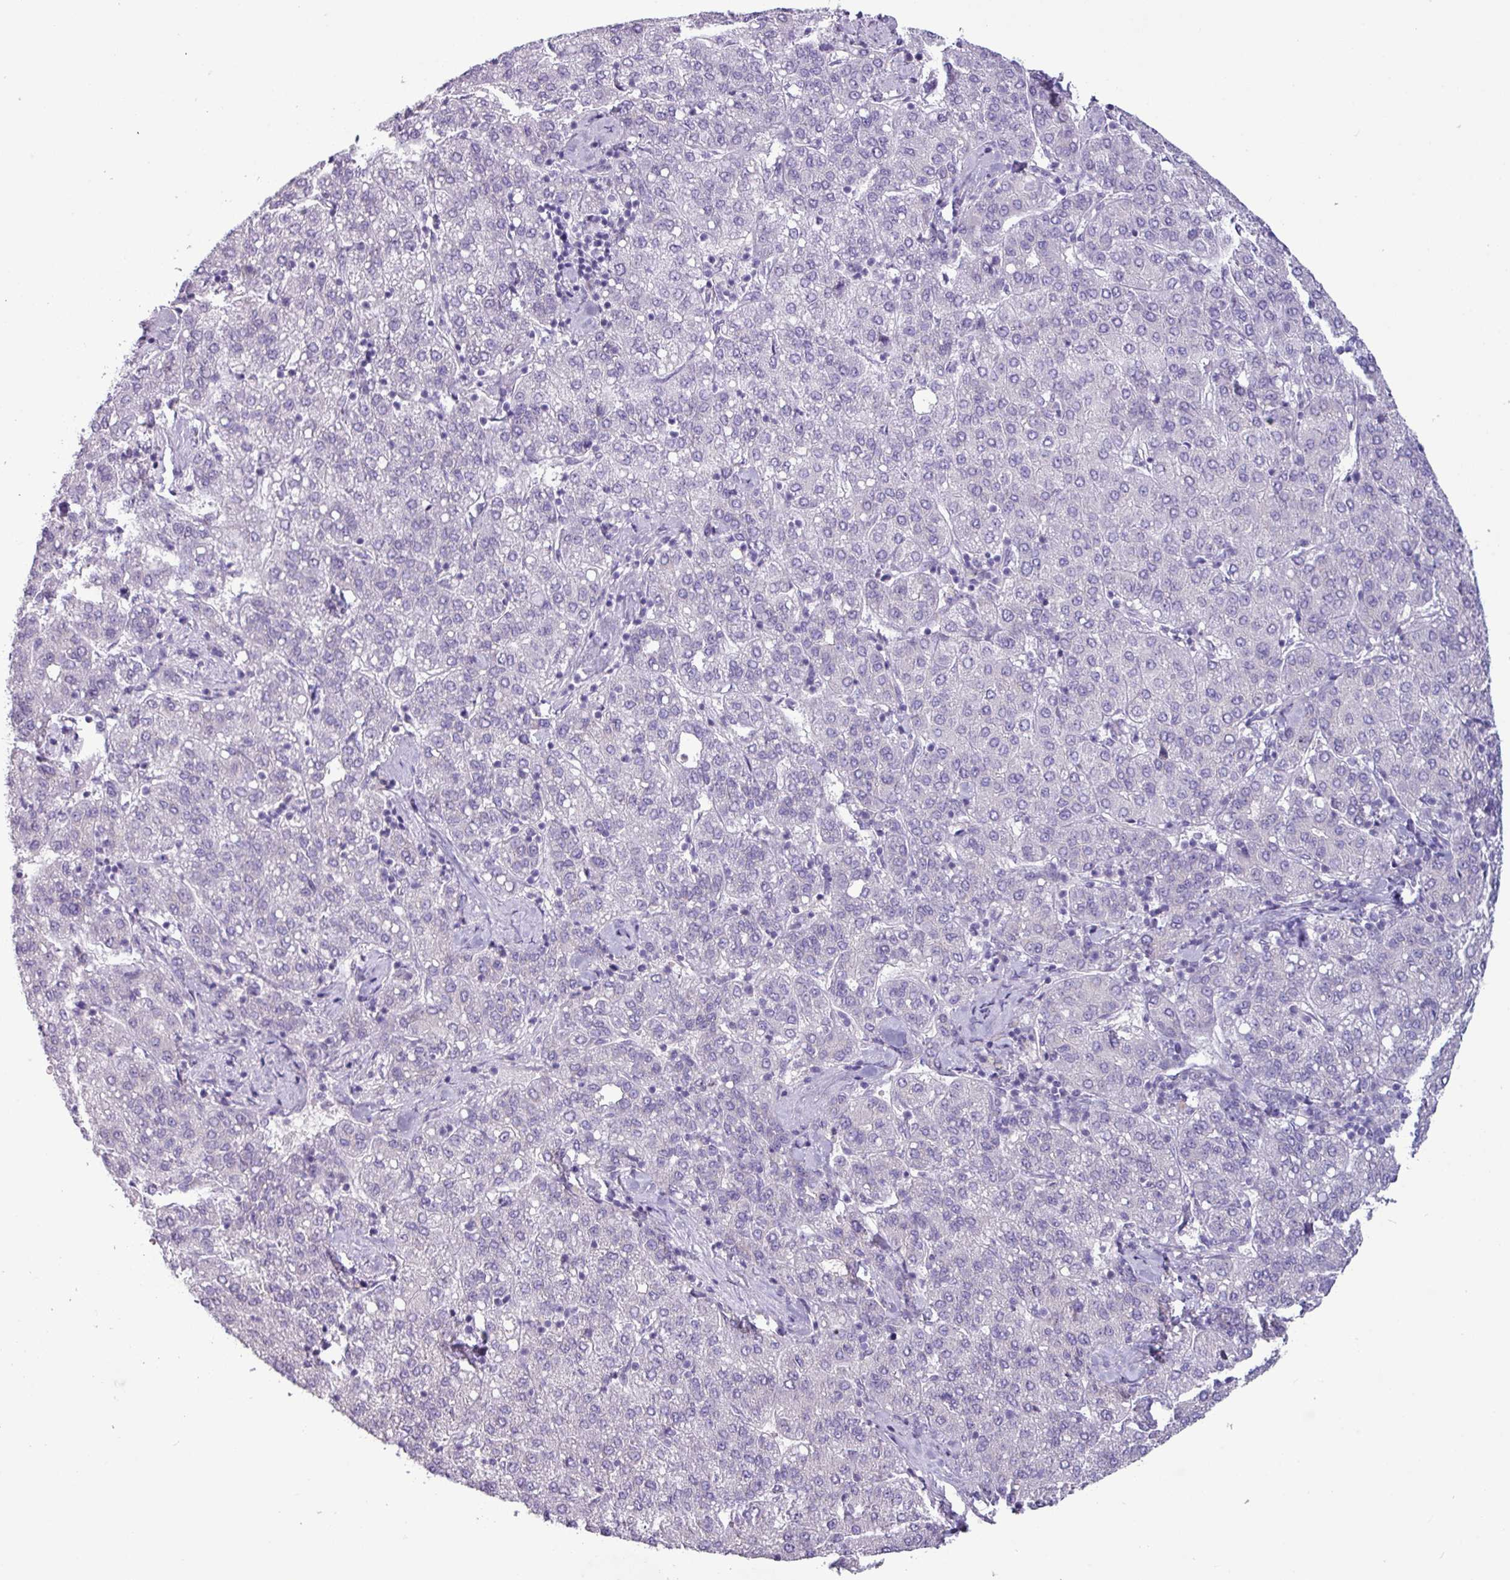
{"staining": {"intensity": "negative", "quantity": "none", "location": "none"}, "tissue": "liver cancer", "cell_type": "Tumor cells", "image_type": "cancer", "snomed": [{"axis": "morphology", "description": "Carcinoma, Hepatocellular, NOS"}, {"axis": "topography", "description": "Liver"}], "caption": "This micrograph is of liver cancer (hepatocellular carcinoma) stained with IHC to label a protein in brown with the nuclei are counter-stained blue. There is no staining in tumor cells.", "gene": "STIMATE", "patient": {"sex": "male", "age": 65}}